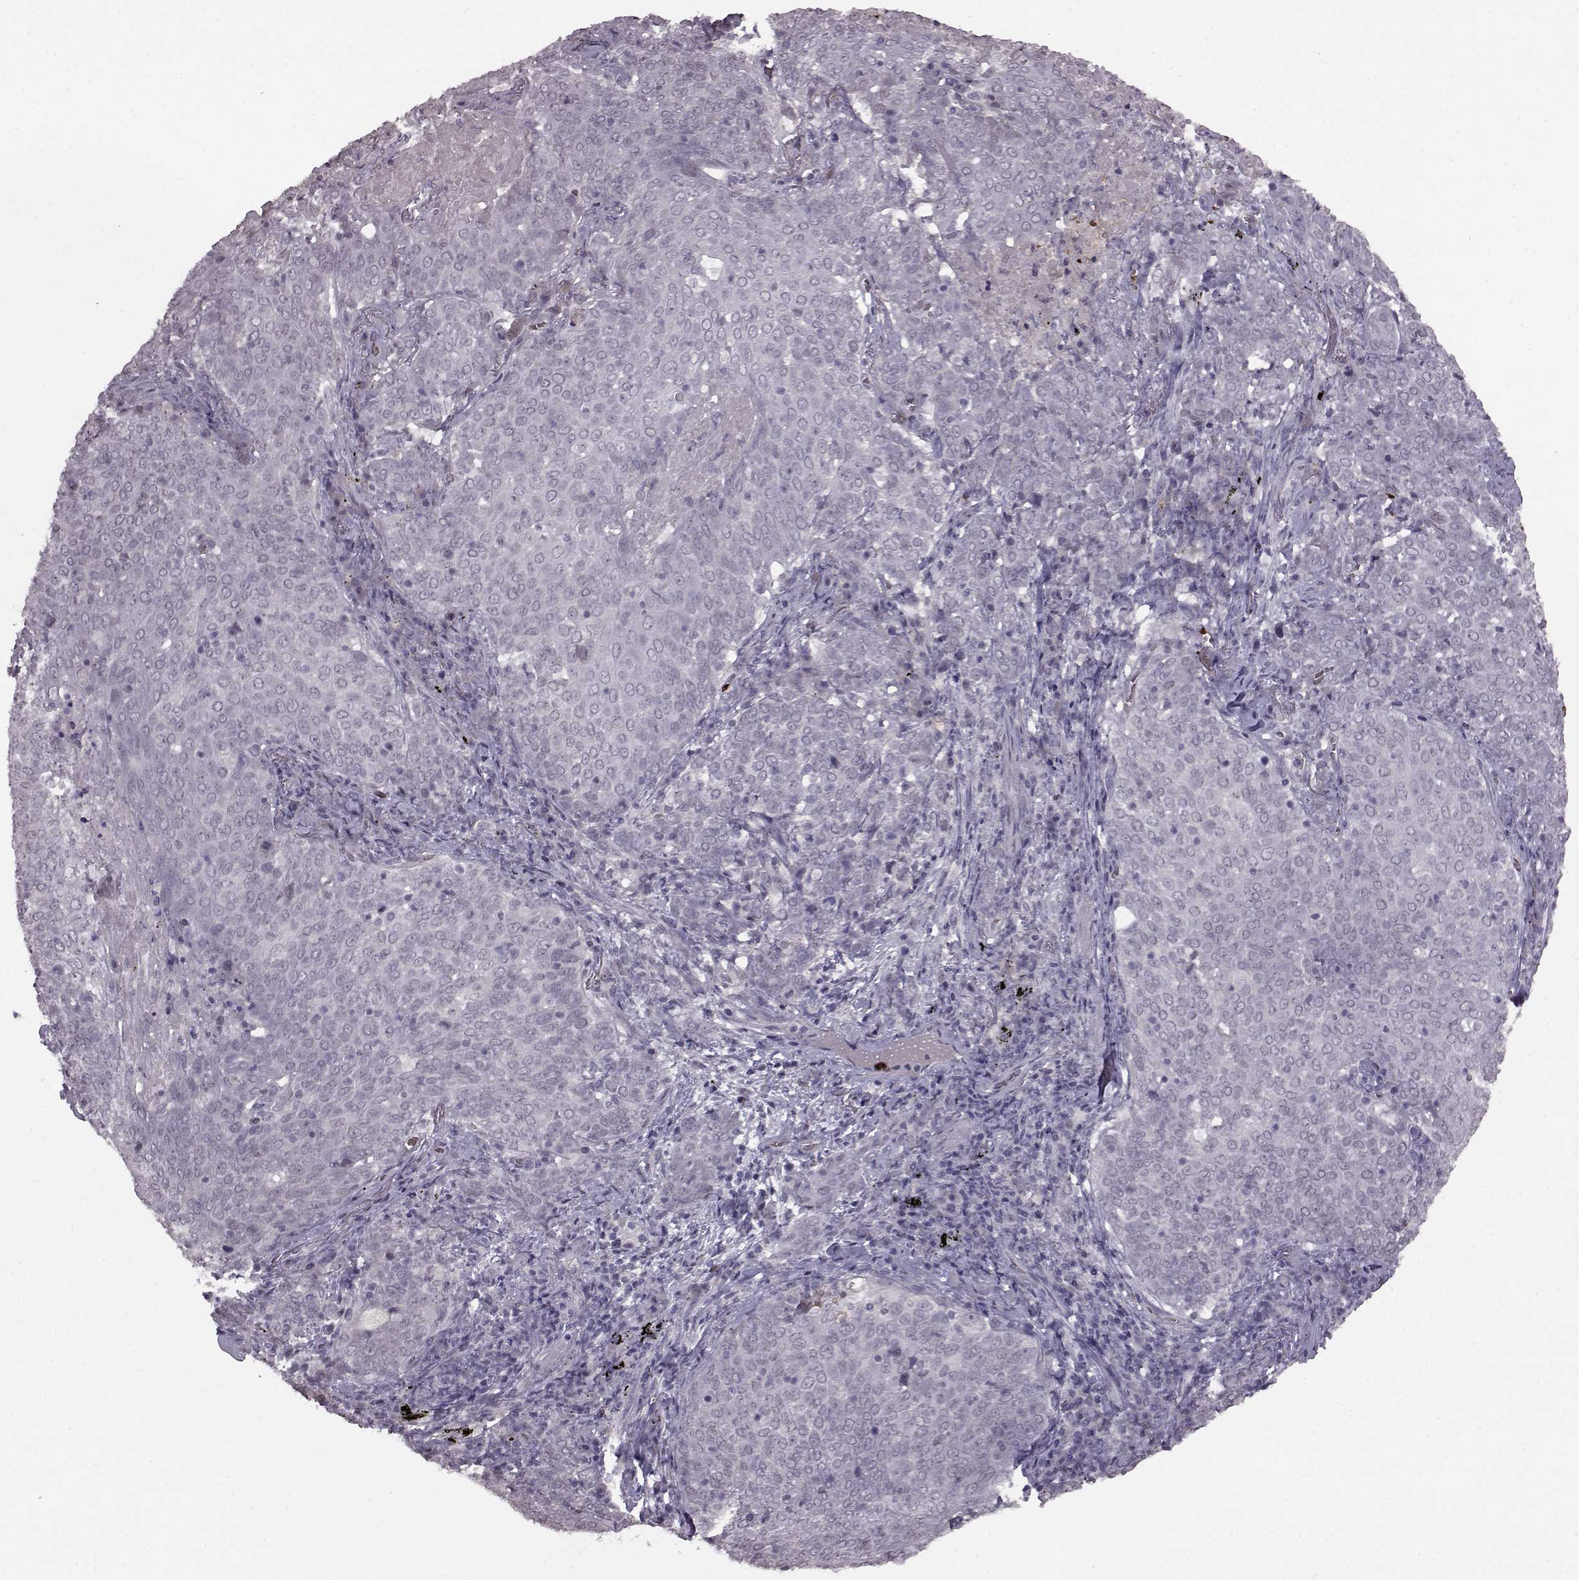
{"staining": {"intensity": "negative", "quantity": "none", "location": "none"}, "tissue": "lung cancer", "cell_type": "Tumor cells", "image_type": "cancer", "snomed": [{"axis": "morphology", "description": "Squamous cell carcinoma, NOS"}, {"axis": "topography", "description": "Lung"}], "caption": "An immunohistochemistry photomicrograph of lung squamous cell carcinoma is shown. There is no staining in tumor cells of lung squamous cell carcinoma.", "gene": "PROP1", "patient": {"sex": "male", "age": 82}}